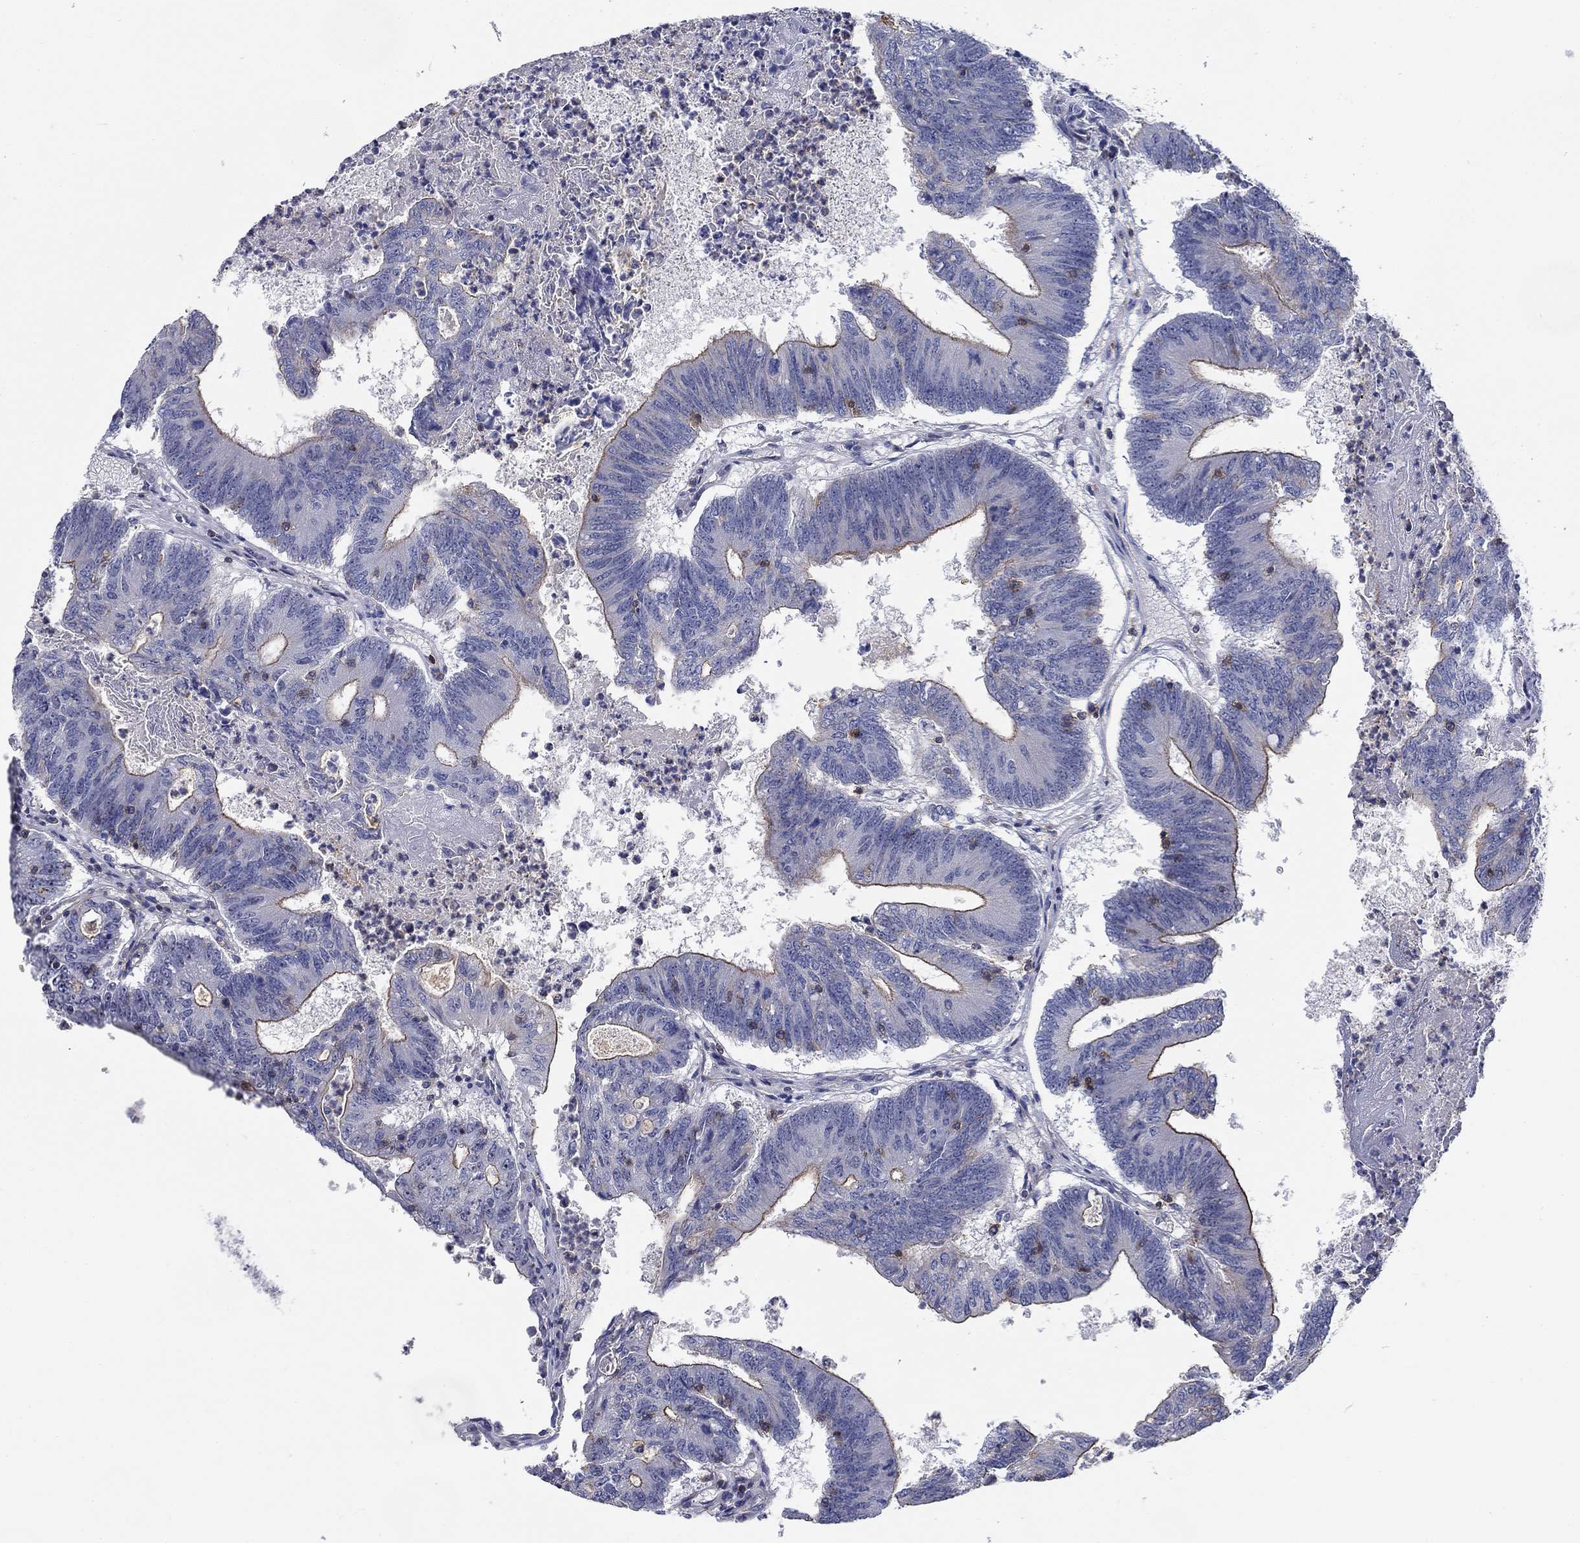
{"staining": {"intensity": "strong", "quantity": "<25%", "location": "cytoplasmic/membranous"}, "tissue": "colorectal cancer", "cell_type": "Tumor cells", "image_type": "cancer", "snomed": [{"axis": "morphology", "description": "Adenocarcinoma, NOS"}, {"axis": "topography", "description": "Colon"}], "caption": "IHC photomicrograph of human adenocarcinoma (colorectal) stained for a protein (brown), which reveals medium levels of strong cytoplasmic/membranous staining in approximately <25% of tumor cells.", "gene": "SIT1", "patient": {"sex": "female", "age": 70}}